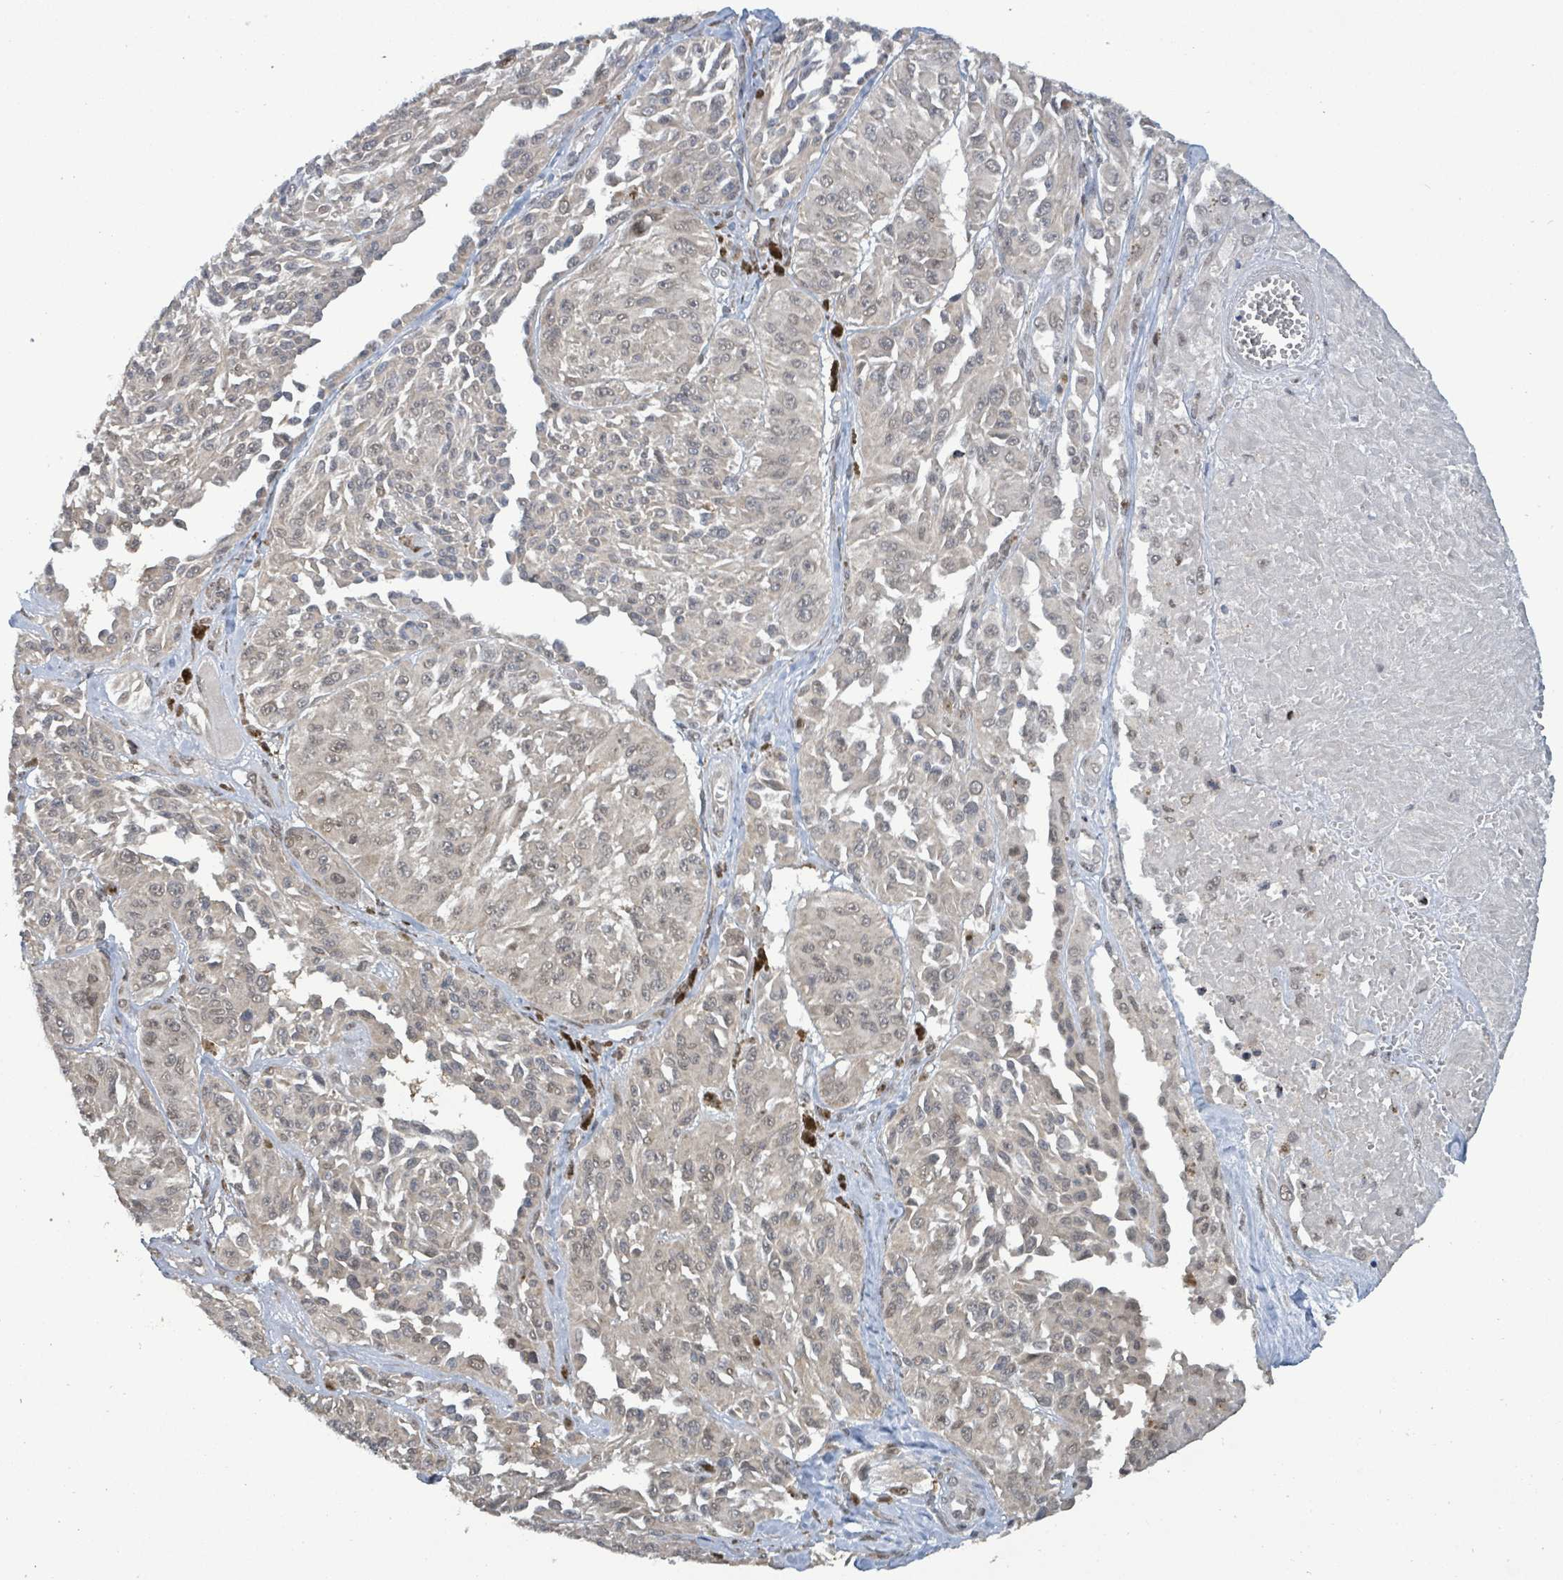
{"staining": {"intensity": "weak", "quantity": "<25%", "location": "nuclear"}, "tissue": "melanoma", "cell_type": "Tumor cells", "image_type": "cancer", "snomed": [{"axis": "morphology", "description": "Malignant melanoma, NOS"}, {"axis": "topography", "description": "Skin"}], "caption": "Malignant melanoma stained for a protein using immunohistochemistry (IHC) displays no positivity tumor cells.", "gene": "COQ6", "patient": {"sex": "male", "age": 94}}